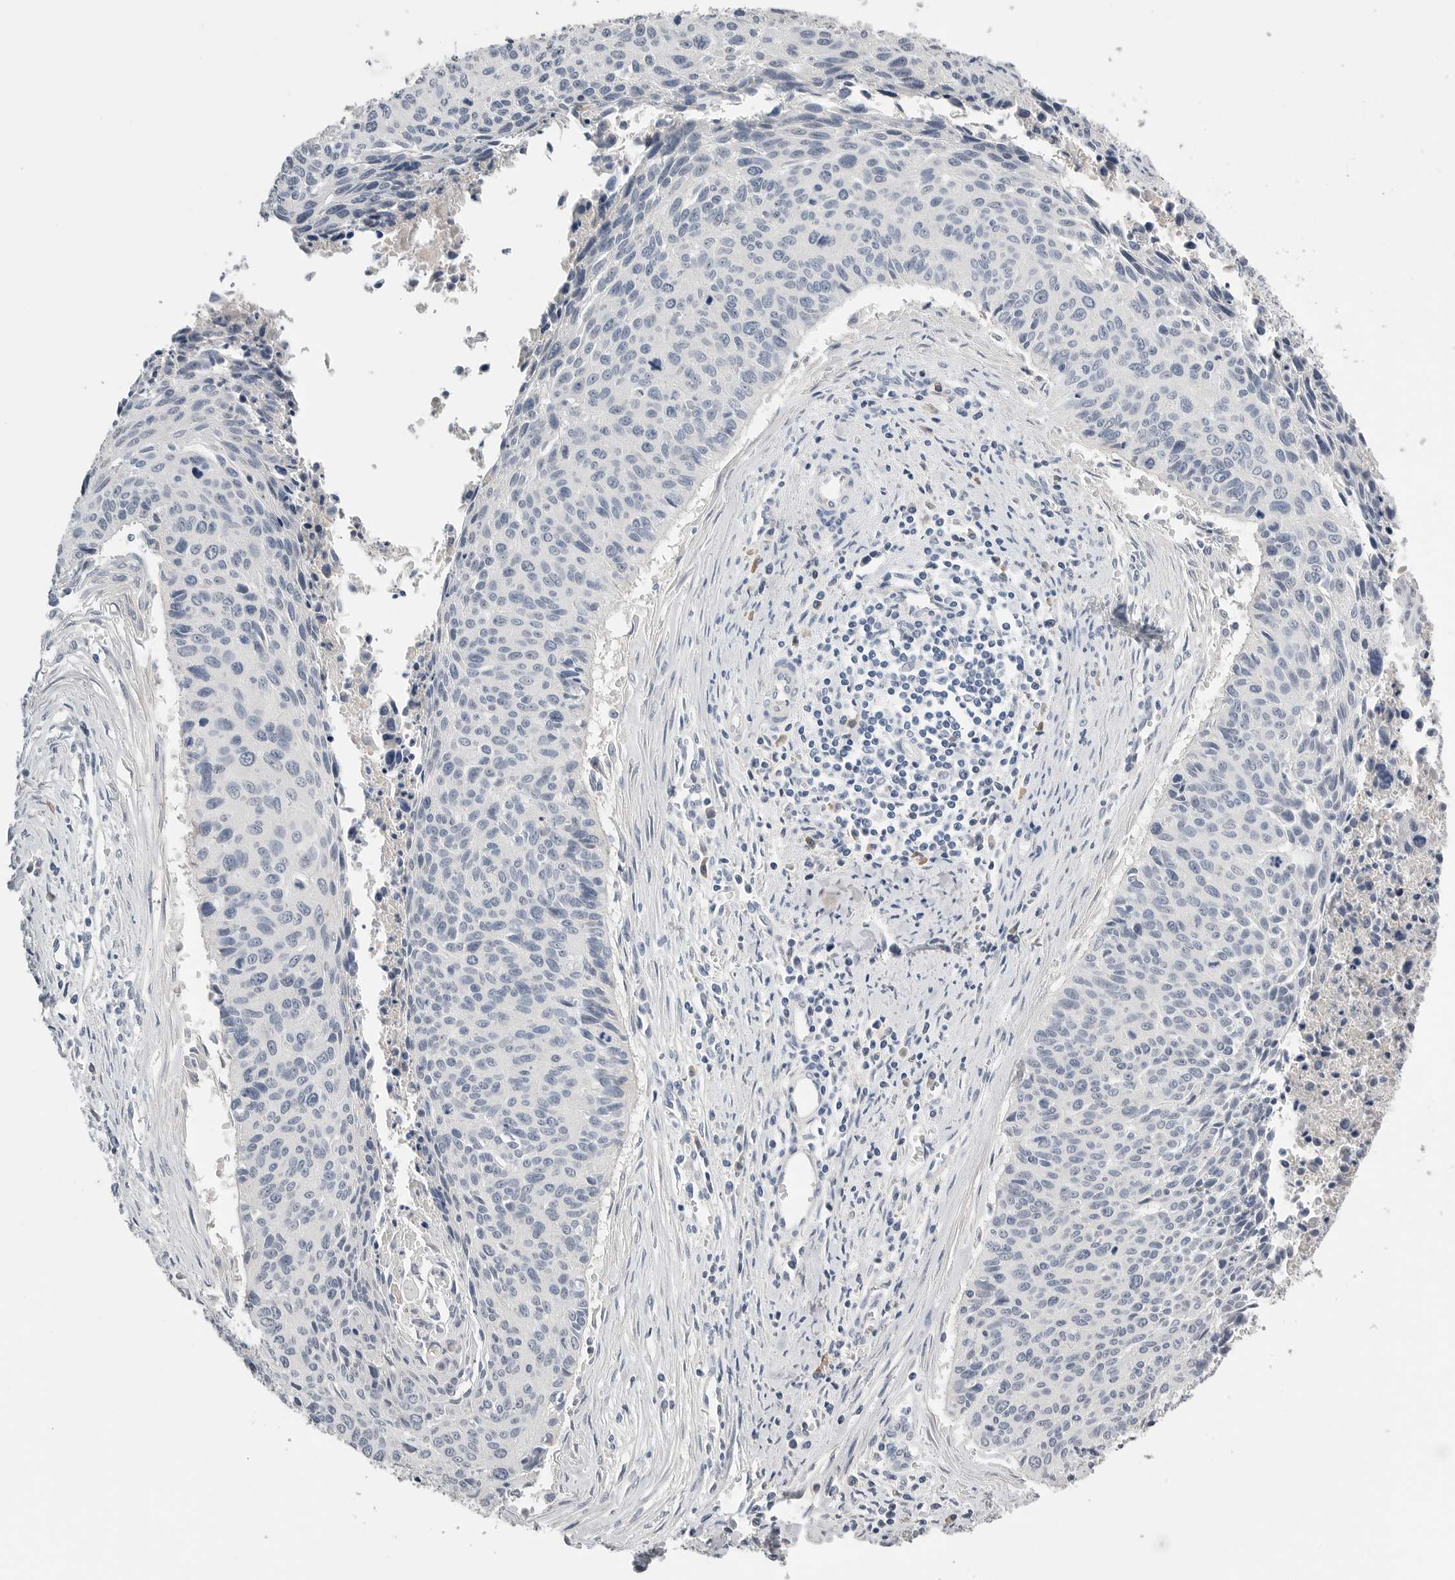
{"staining": {"intensity": "negative", "quantity": "none", "location": "none"}, "tissue": "cervical cancer", "cell_type": "Tumor cells", "image_type": "cancer", "snomed": [{"axis": "morphology", "description": "Squamous cell carcinoma, NOS"}, {"axis": "topography", "description": "Cervix"}], "caption": "Tumor cells are negative for brown protein staining in cervical cancer.", "gene": "FABP6", "patient": {"sex": "female", "age": 55}}